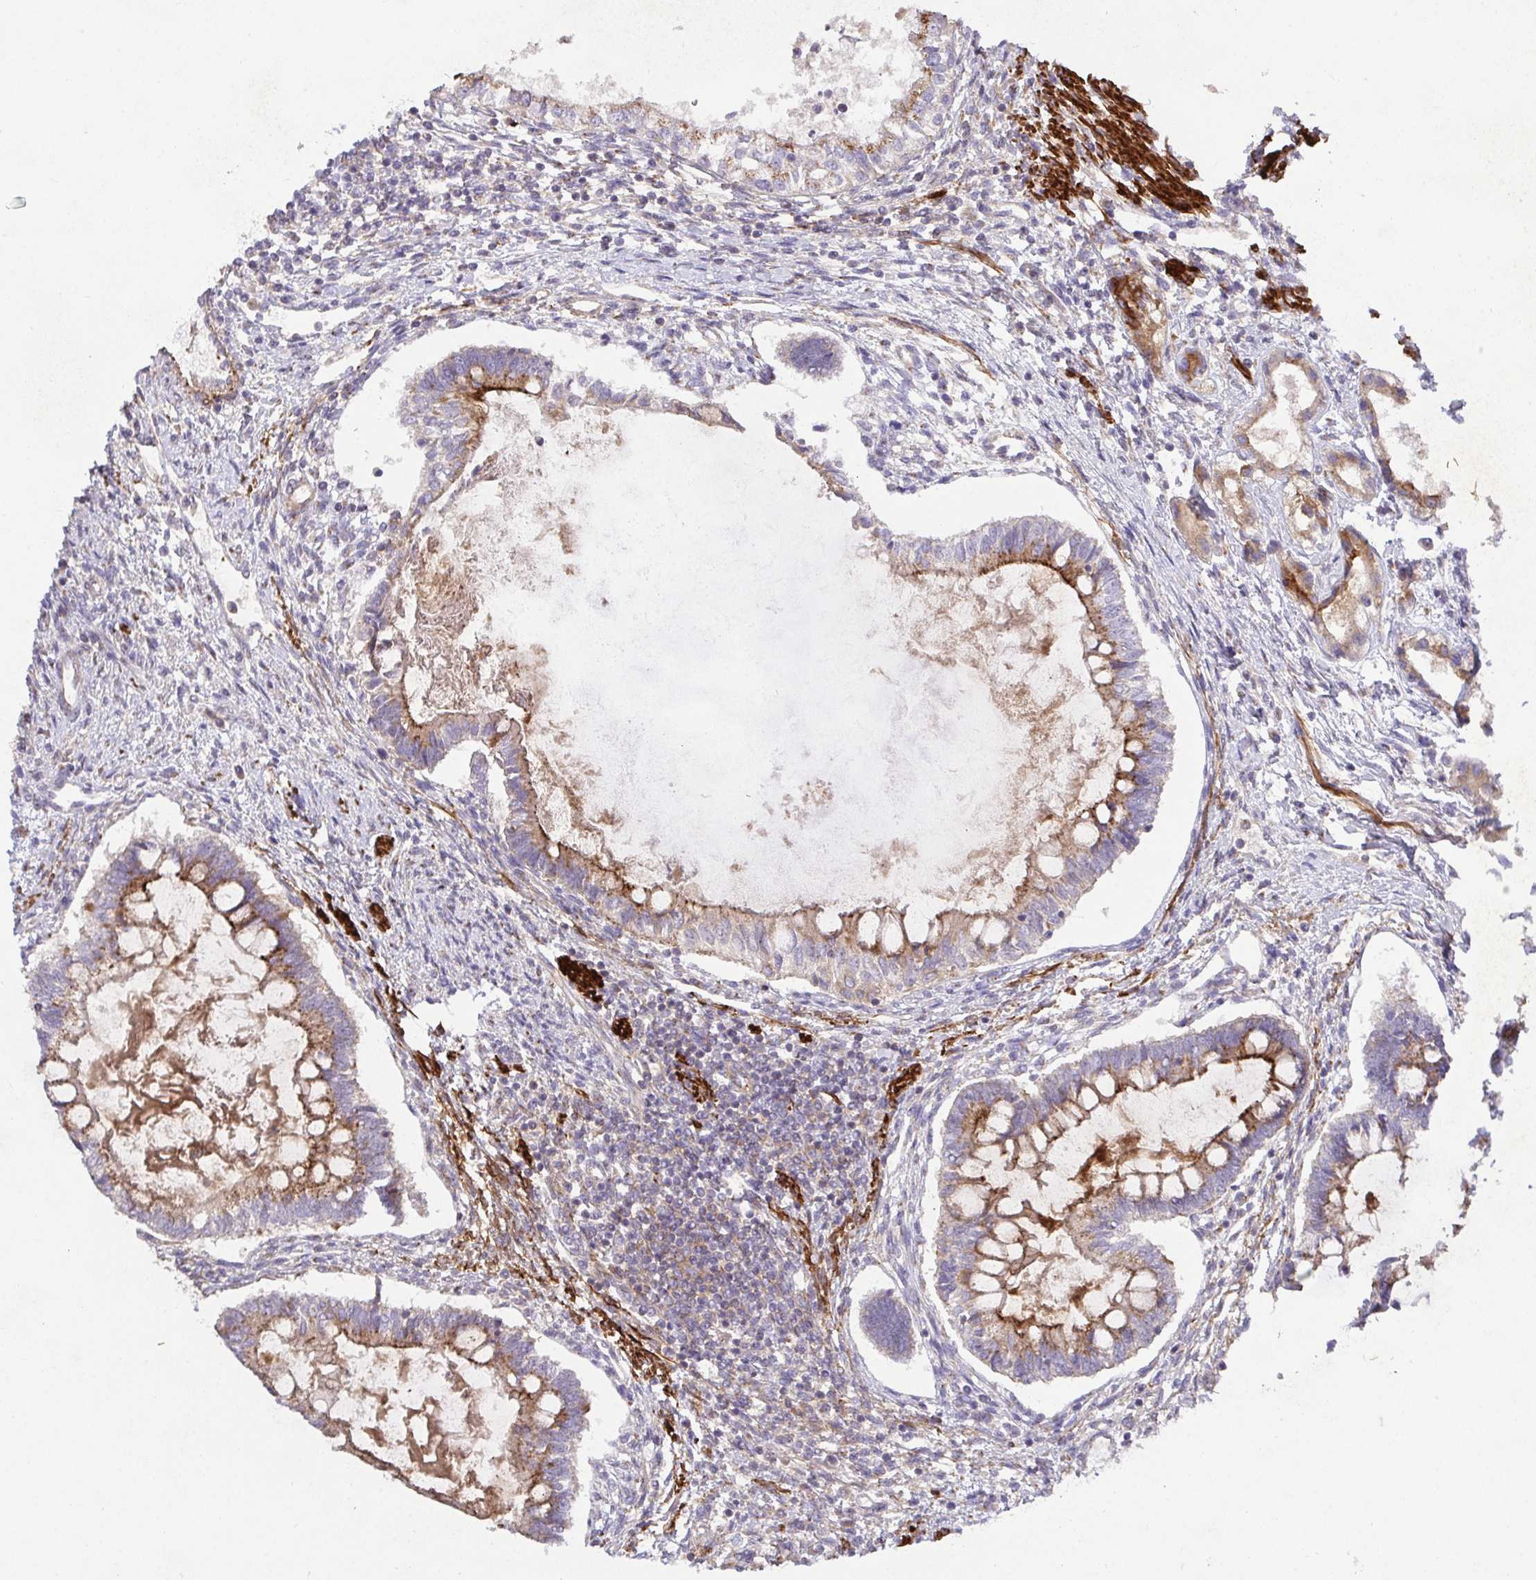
{"staining": {"intensity": "moderate", "quantity": ">75%", "location": "cytoplasmic/membranous"}, "tissue": "testis cancer", "cell_type": "Tumor cells", "image_type": "cancer", "snomed": [{"axis": "morphology", "description": "Carcinoma, Embryonal, NOS"}, {"axis": "topography", "description": "Testis"}], "caption": "Testis cancer (embryonal carcinoma) stained with a protein marker displays moderate staining in tumor cells.", "gene": "TM9SF4", "patient": {"sex": "male", "age": 37}}